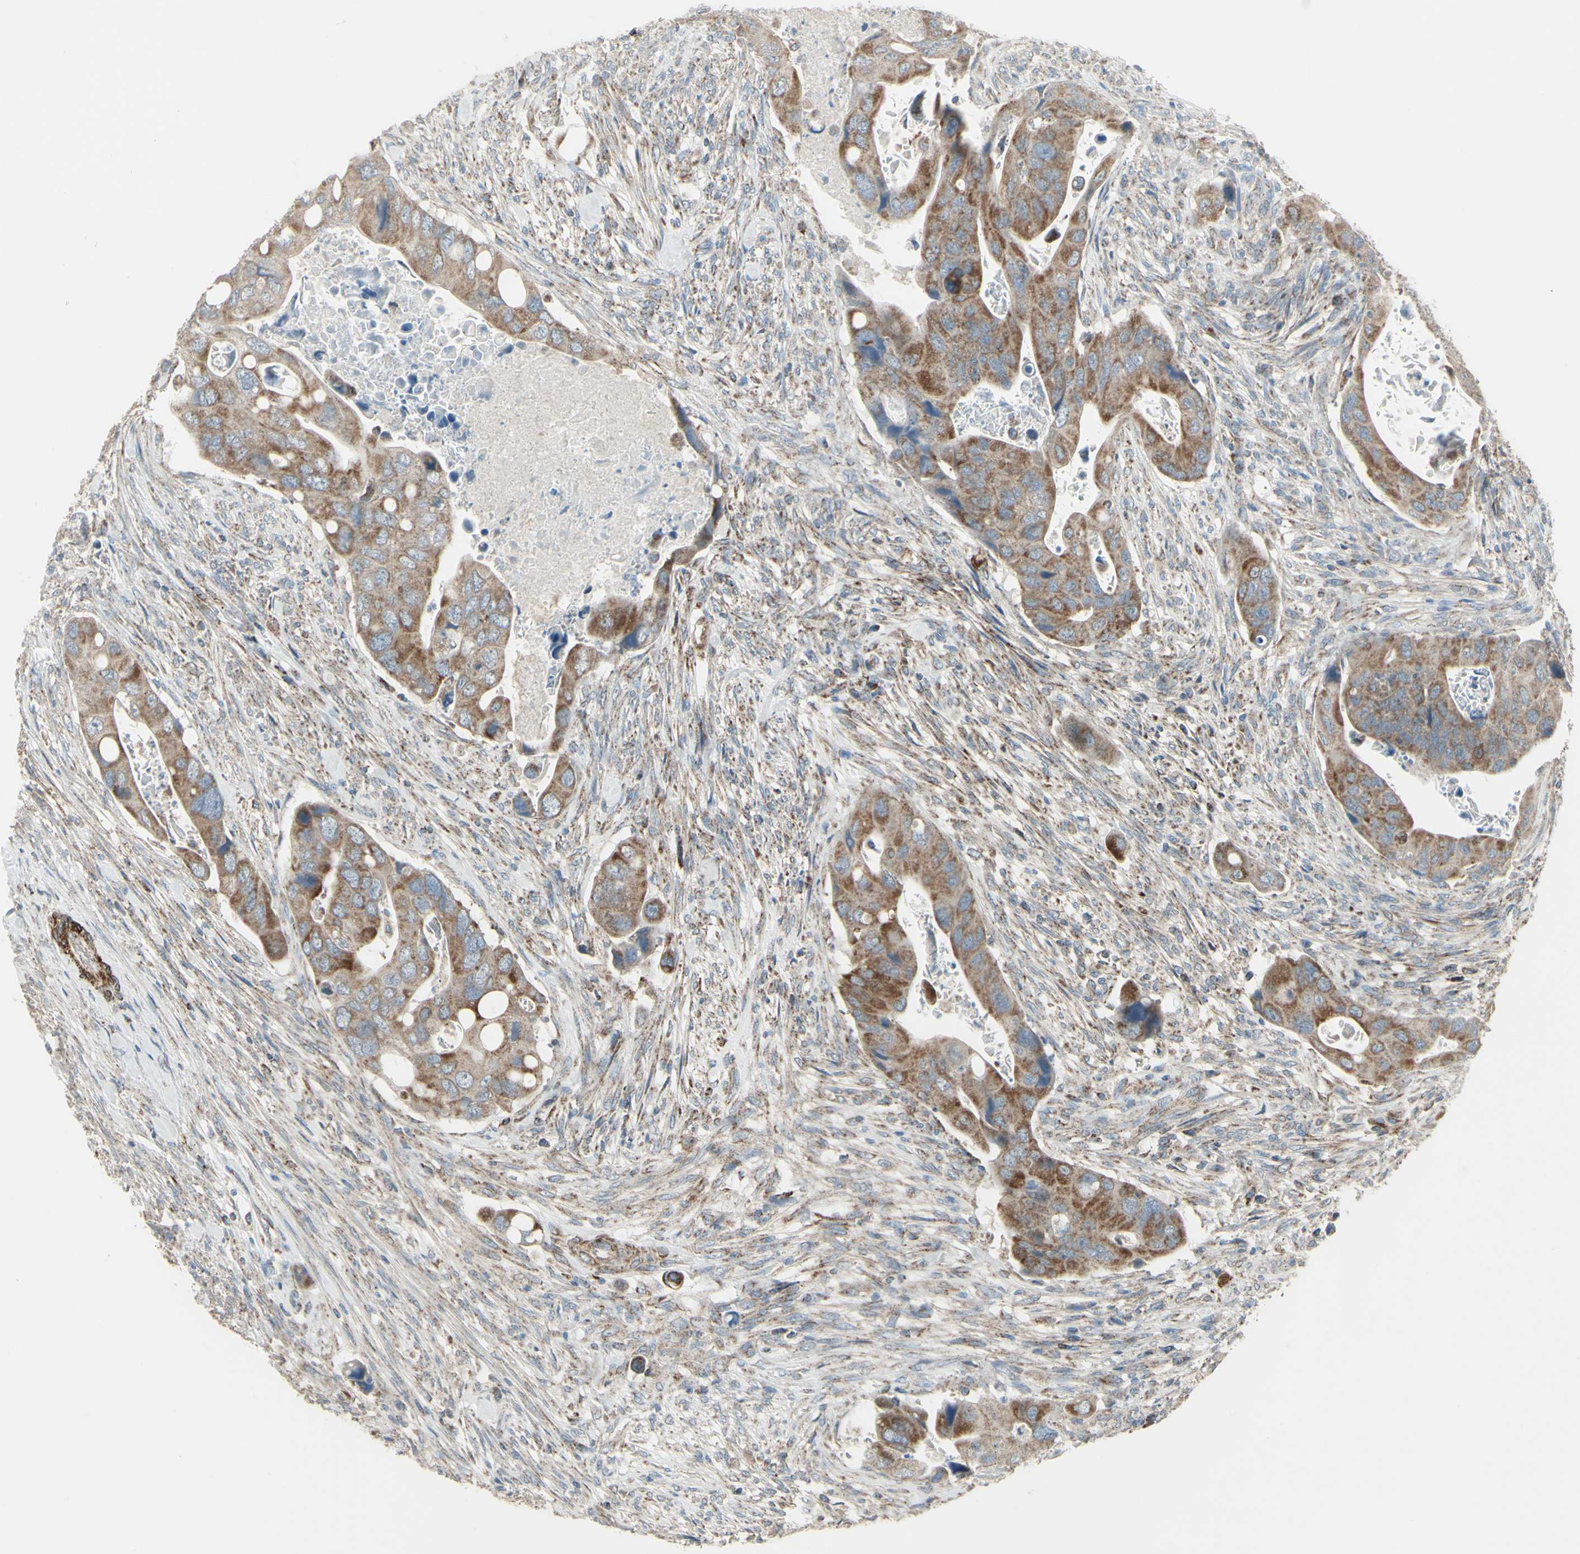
{"staining": {"intensity": "moderate", "quantity": "25%-75%", "location": "cytoplasmic/membranous"}, "tissue": "colorectal cancer", "cell_type": "Tumor cells", "image_type": "cancer", "snomed": [{"axis": "morphology", "description": "Adenocarcinoma, NOS"}, {"axis": "topography", "description": "Rectum"}], "caption": "Immunohistochemical staining of human colorectal adenocarcinoma demonstrates medium levels of moderate cytoplasmic/membranous protein positivity in about 25%-75% of tumor cells.", "gene": "FAM171B", "patient": {"sex": "female", "age": 57}}